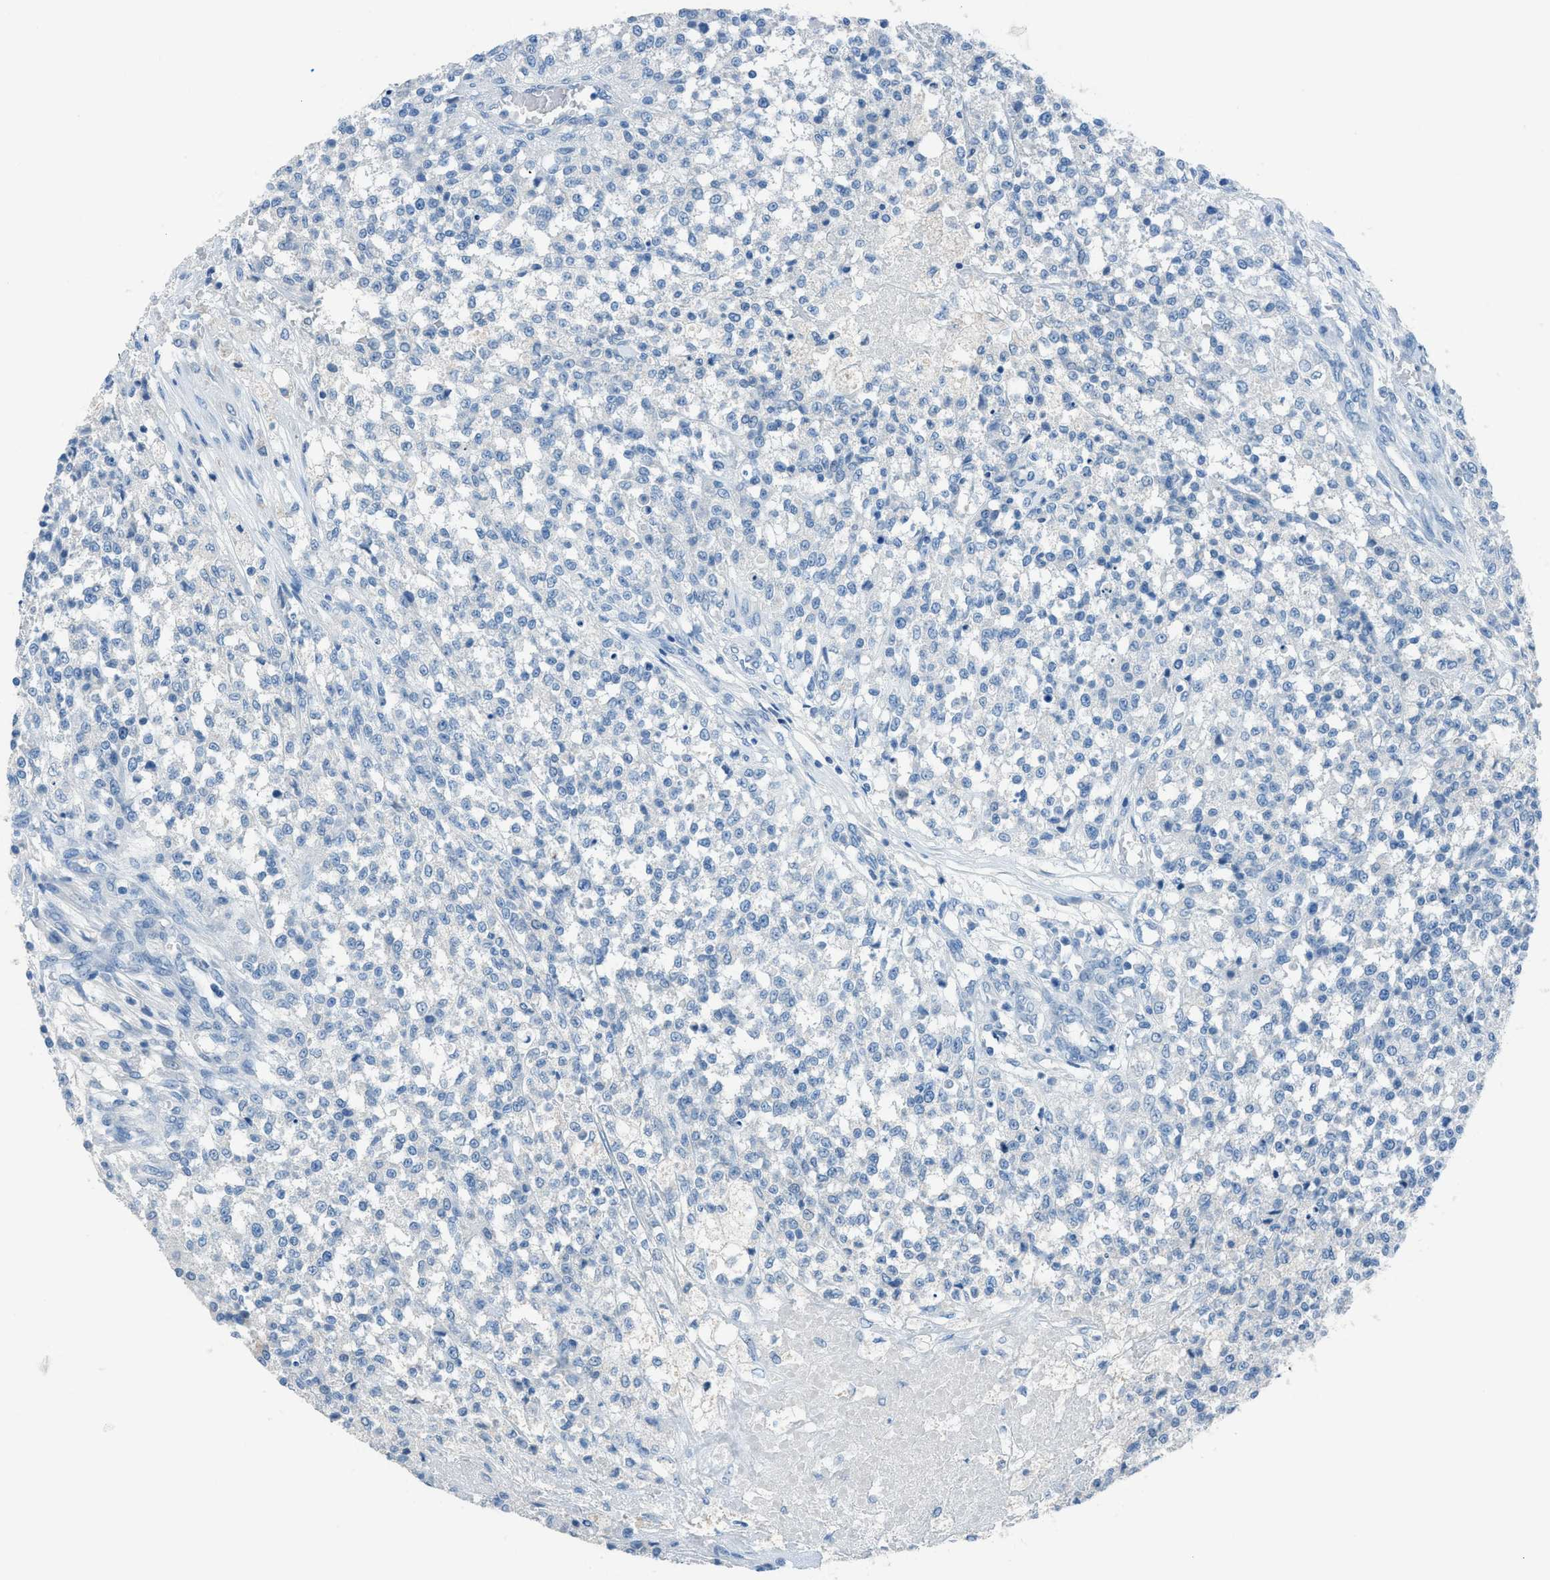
{"staining": {"intensity": "negative", "quantity": "none", "location": "none"}, "tissue": "testis cancer", "cell_type": "Tumor cells", "image_type": "cancer", "snomed": [{"axis": "morphology", "description": "Seminoma, NOS"}, {"axis": "topography", "description": "Testis"}], "caption": "Tumor cells are negative for protein expression in human testis seminoma.", "gene": "ACAN", "patient": {"sex": "male", "age": 59}}